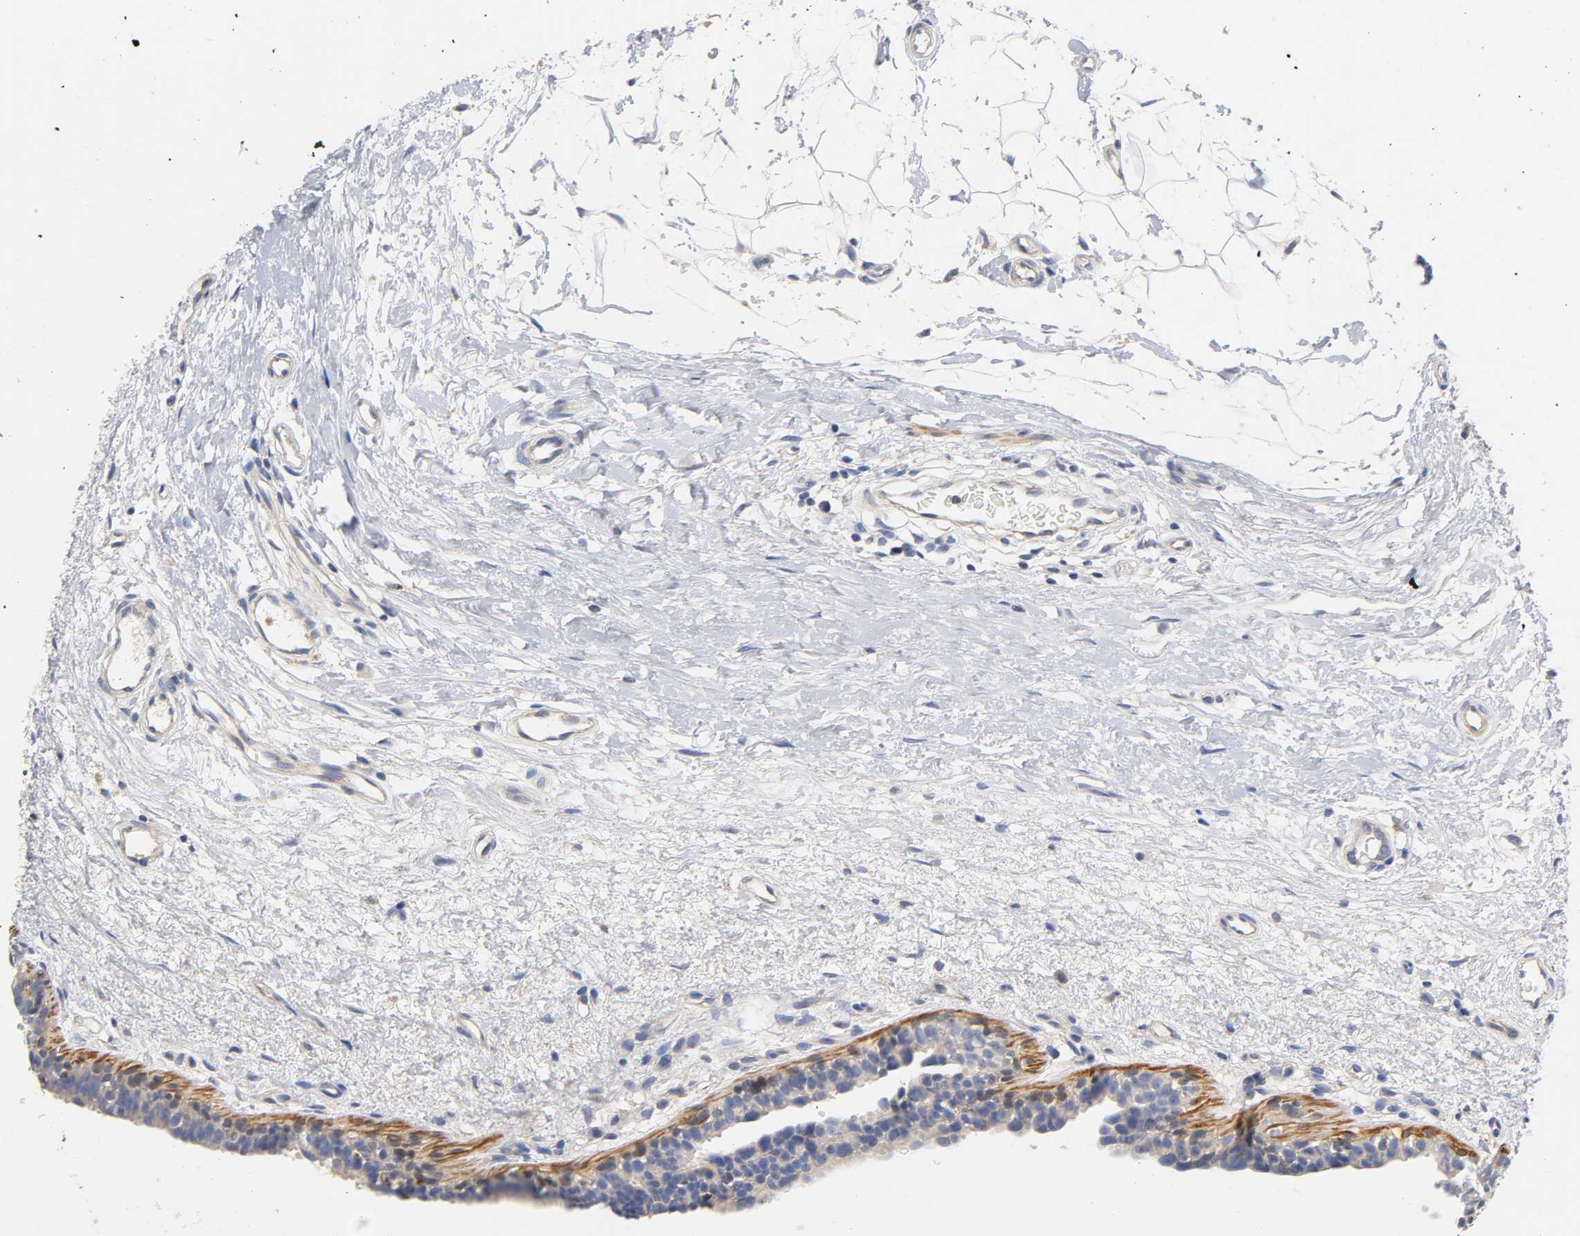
{"staining": {"intensity": "weak", "quantity": "25%-75%", "location": "cytoplasmic/membranous"}, "tissue": "breast cancer", "cell_type": "Tumor cells", "image_type": "cancer", "snomed": [{"axis": "morphology", "description": "Duct carcinoma"}, {"axis": "topography", "description": "Breast"}], "caption": "Protein expression by immunohistochemistry (IHC) exhibits weak cytoplasmic/membranous expression in approximately 25%-75% of tumor cells in intraductal carcinoma (breast).", "gene": "SEMA5A", "patient": {"sex": "female", "age": 40}}